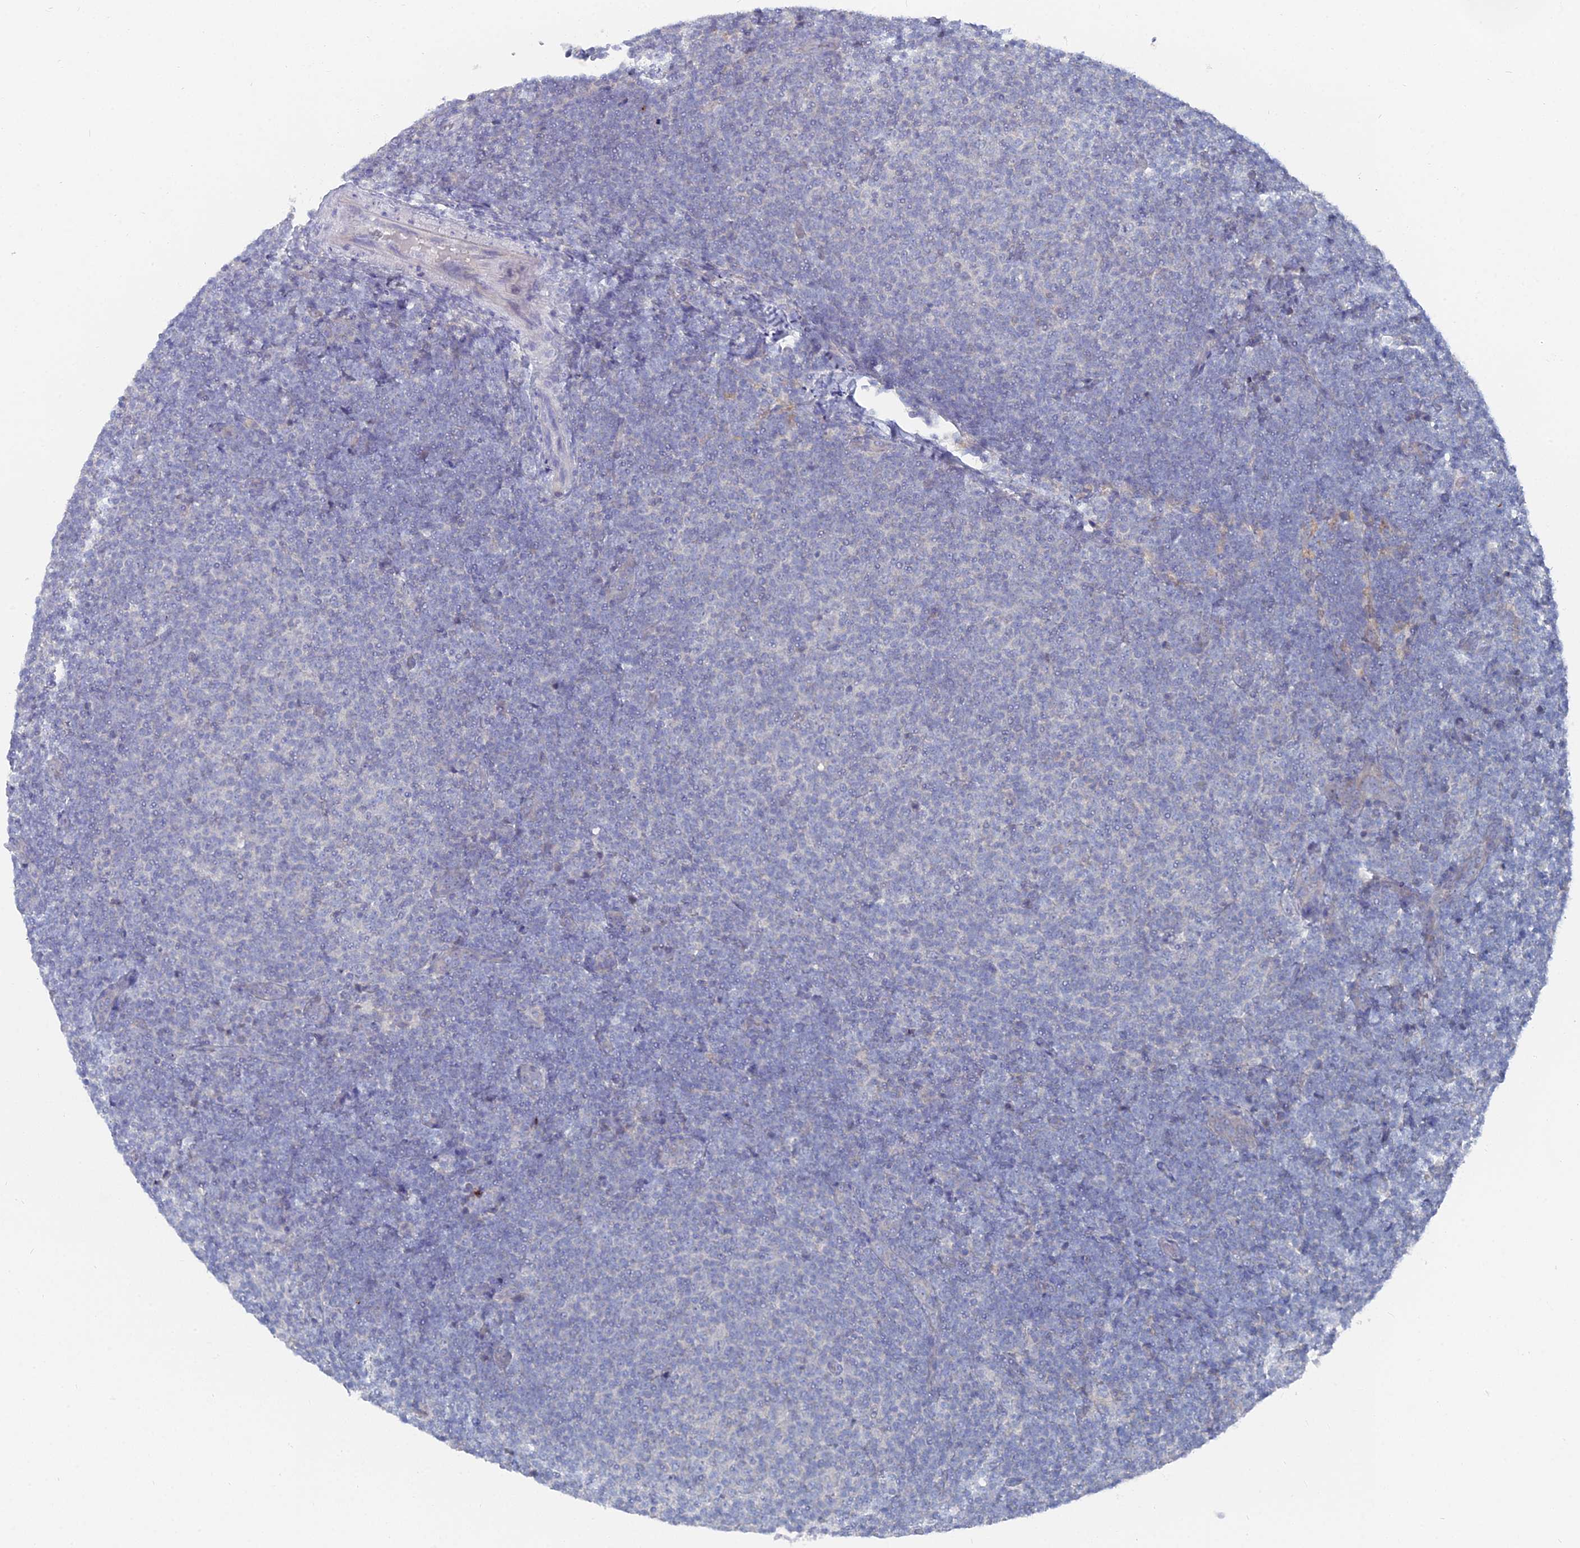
{"staining": {"intensity": "negative", "quantity": "none", "location": "none"}, "tissue": "lymphoma", "cell_type": "Tumor cells", "image_type": "cancer", "snomed": [{"axis": "morphology", "description": "Malignant lymphoma, non-Hodgkin's type, Low grade"}, {"axis": "topography", "description": "Lymph node"}], "caption": "This is a image of immunohistochemistry (IHC) staining of low-grade malignant lymphoma, non-Hodgkin's type, which shows no positivity in tumor cells.", "gene": "CCDC149", "patient": {"sex": "male", "age": 66}}